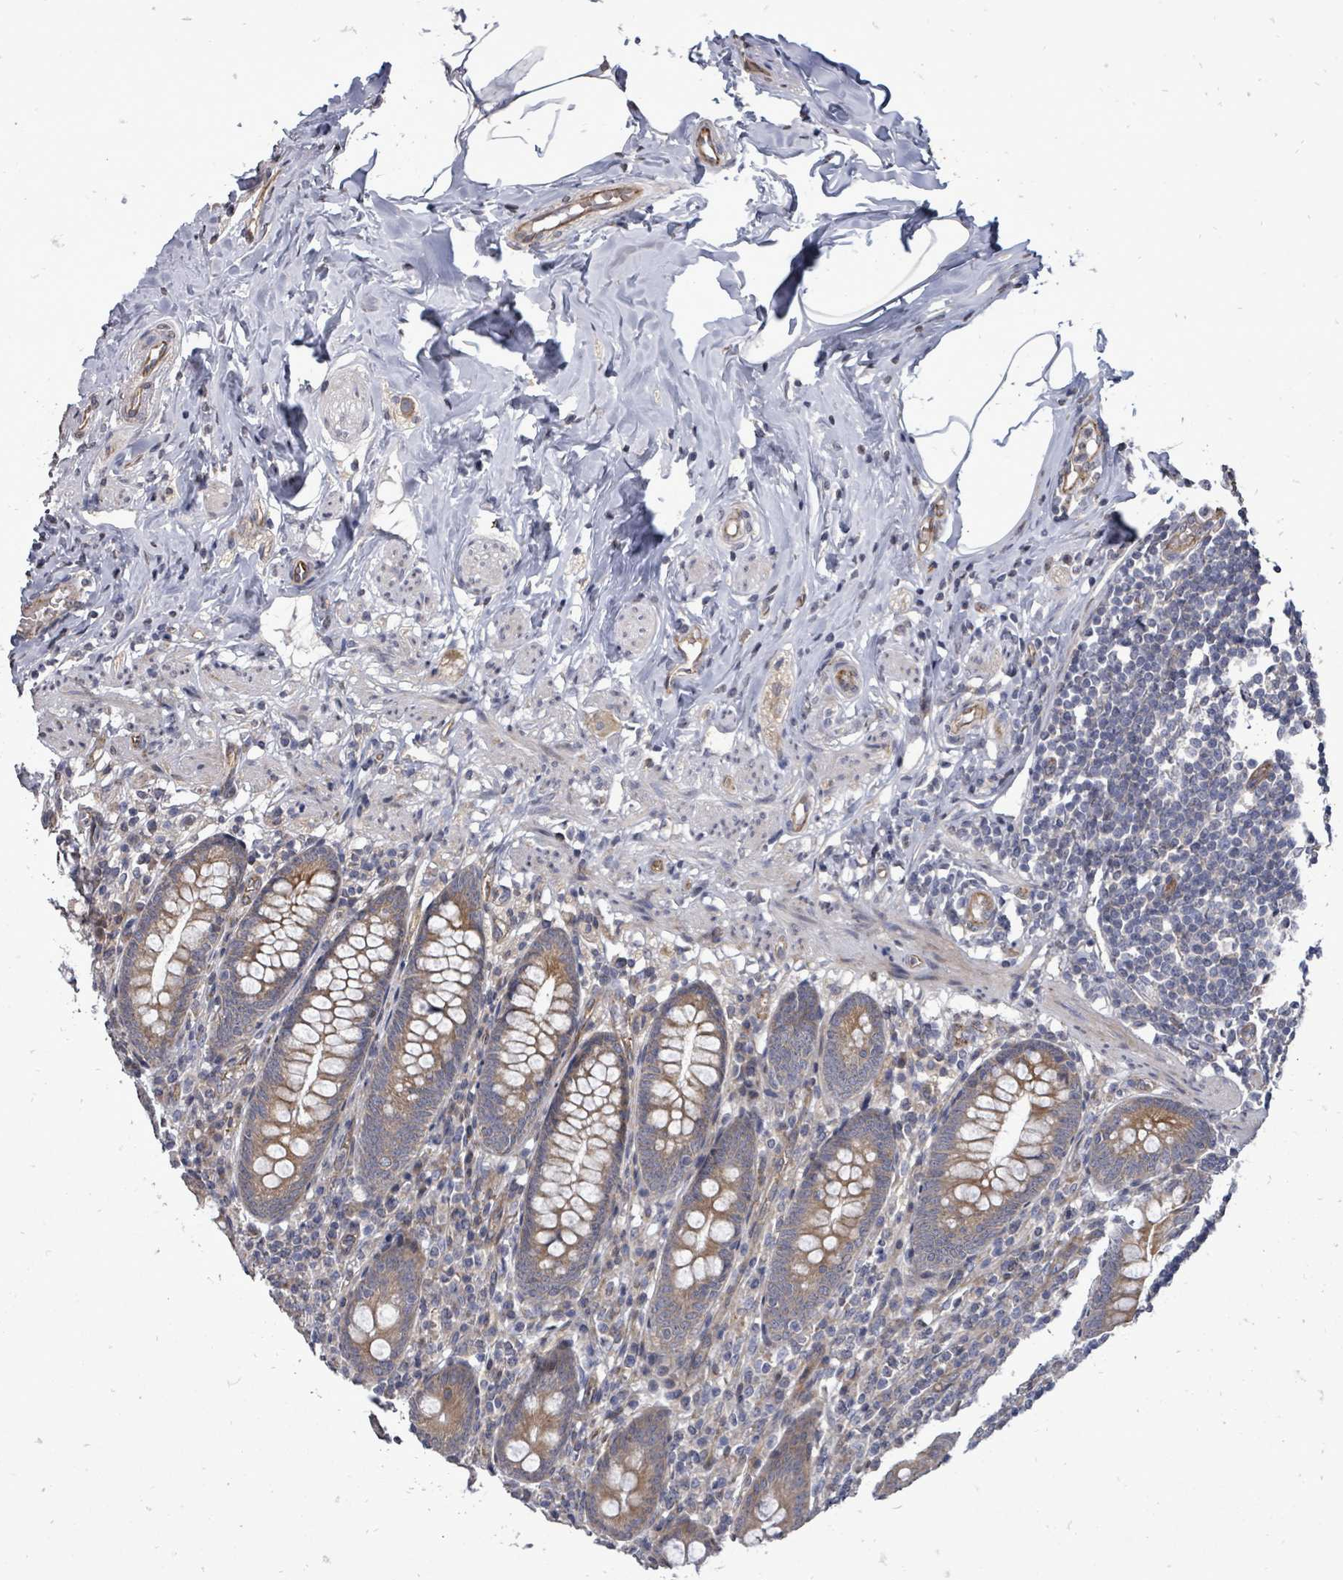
{"staining": {"intensity": "moderate", "quantity": ">75%", "location": "cytoplasmic/membranous"}, "tissue": "appendix", "cell_type": "Glandular cells", "image_type": "normal", "snomed": [{"axis": "morphology", "description": "Normal tissue, NOS"}, {"axis": "topography", "description": "Appendix"}], "caption": "An immunohistochemistry (IHC) image of normal tissue is shown. Protein staining in brown highlights moderate cytoplasmic/membranous positivity in appendix within glandular cells. The protein is stained brown, and the nuclei are stained in blue (DAB IHC with brightfield microscopy, high magnification).", "gene": "RALGAPB", "patient": {"sex": "male", "age": 55}}